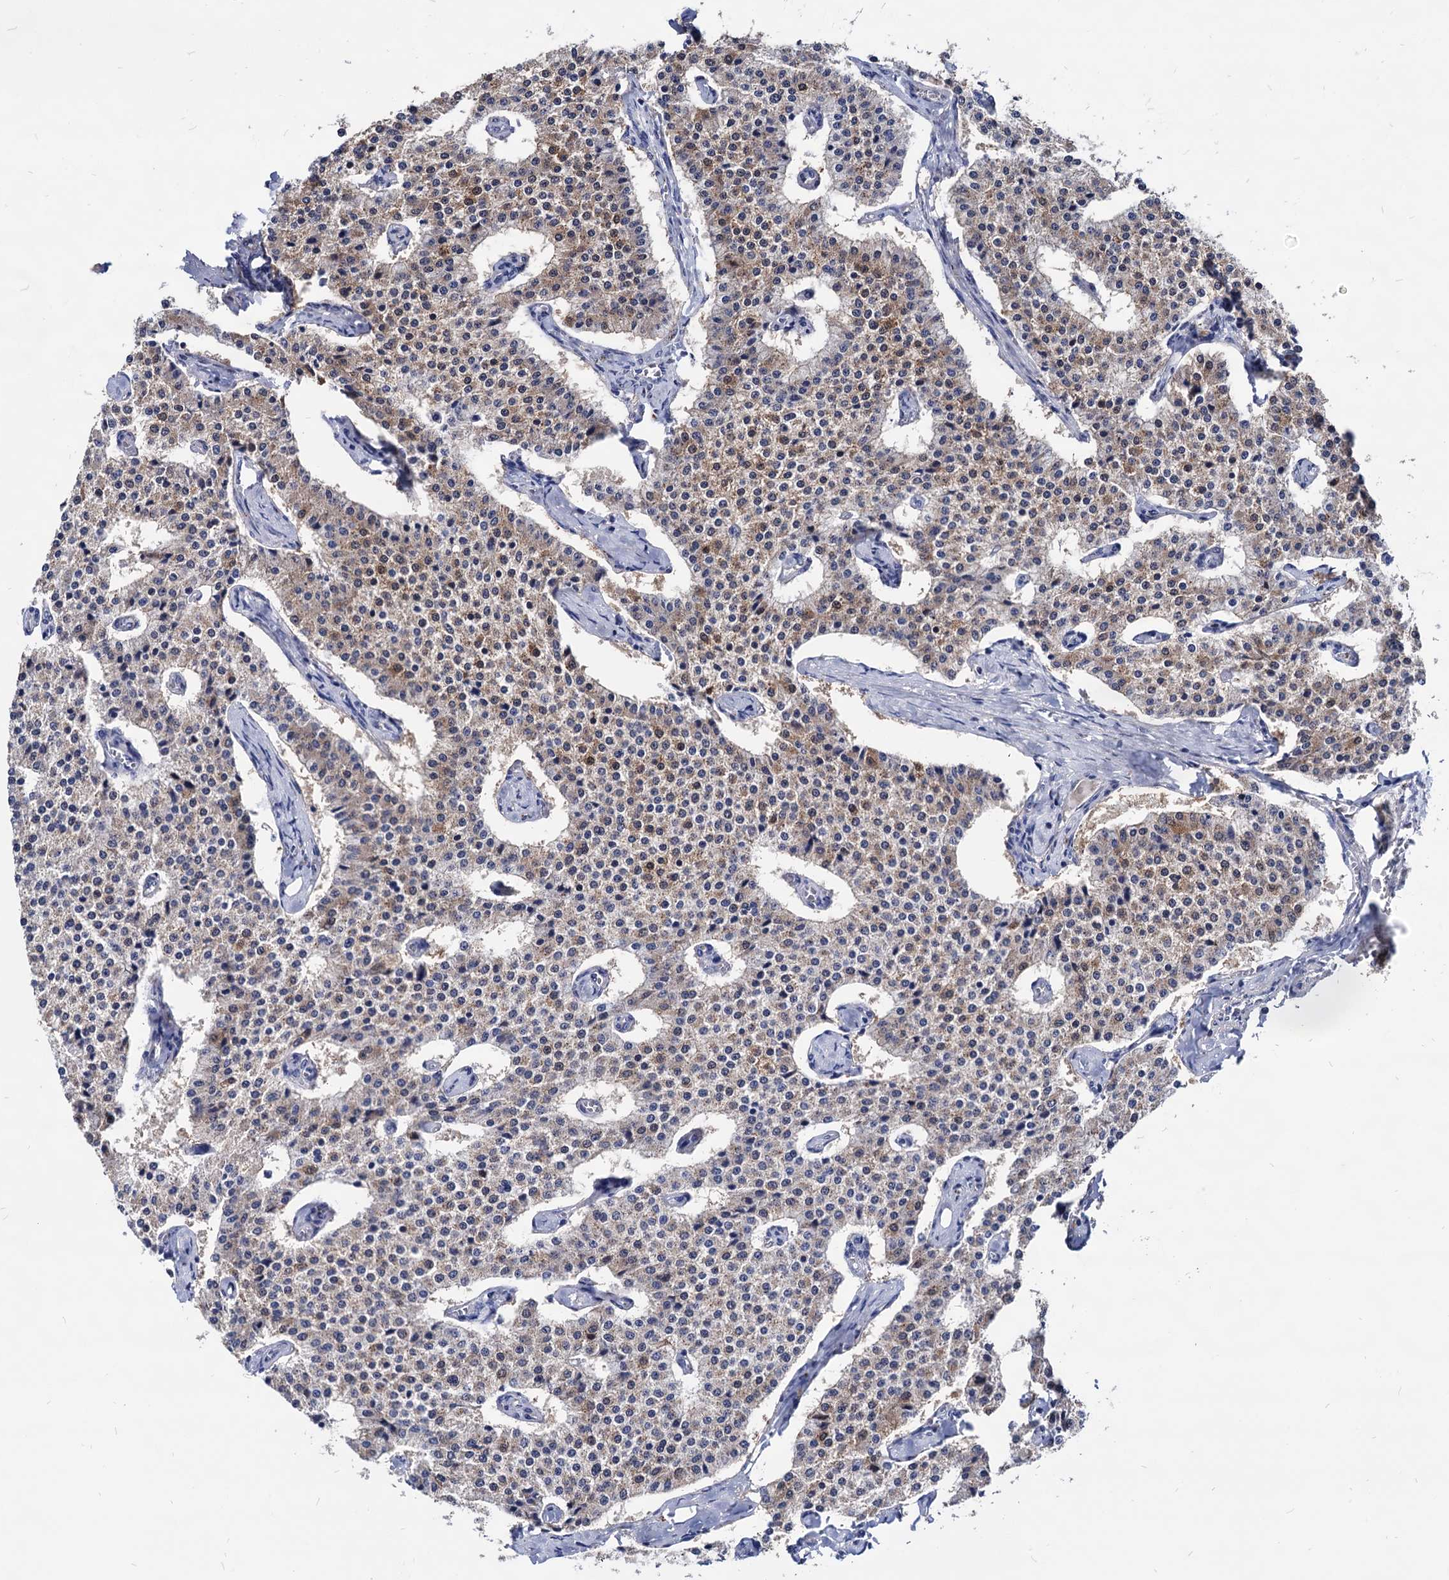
{"staining": {"intensity": "moderate", "quantity": "25%-75%", "location": "cytoplasmic/membranous"}, "tissue": "carcinoid", "cell_type": "Tumor cells", "image_type": "cancer", "snomed": [{"axis": "morphology", "description": "Carcinoid, malignant, NOS"}, {"axis": "topography", "description": "Colon"}], "caption": "Immunohistochemical staining of malignant carcinoid displays medium levels of moderate cytoplasmic/membranous protein expression in about 25%-75% of tumor cells. (IHC, brightfield microscopy, high magnification).", "gene": "ESD", "patient": {"sex": "female", "age": 52}}